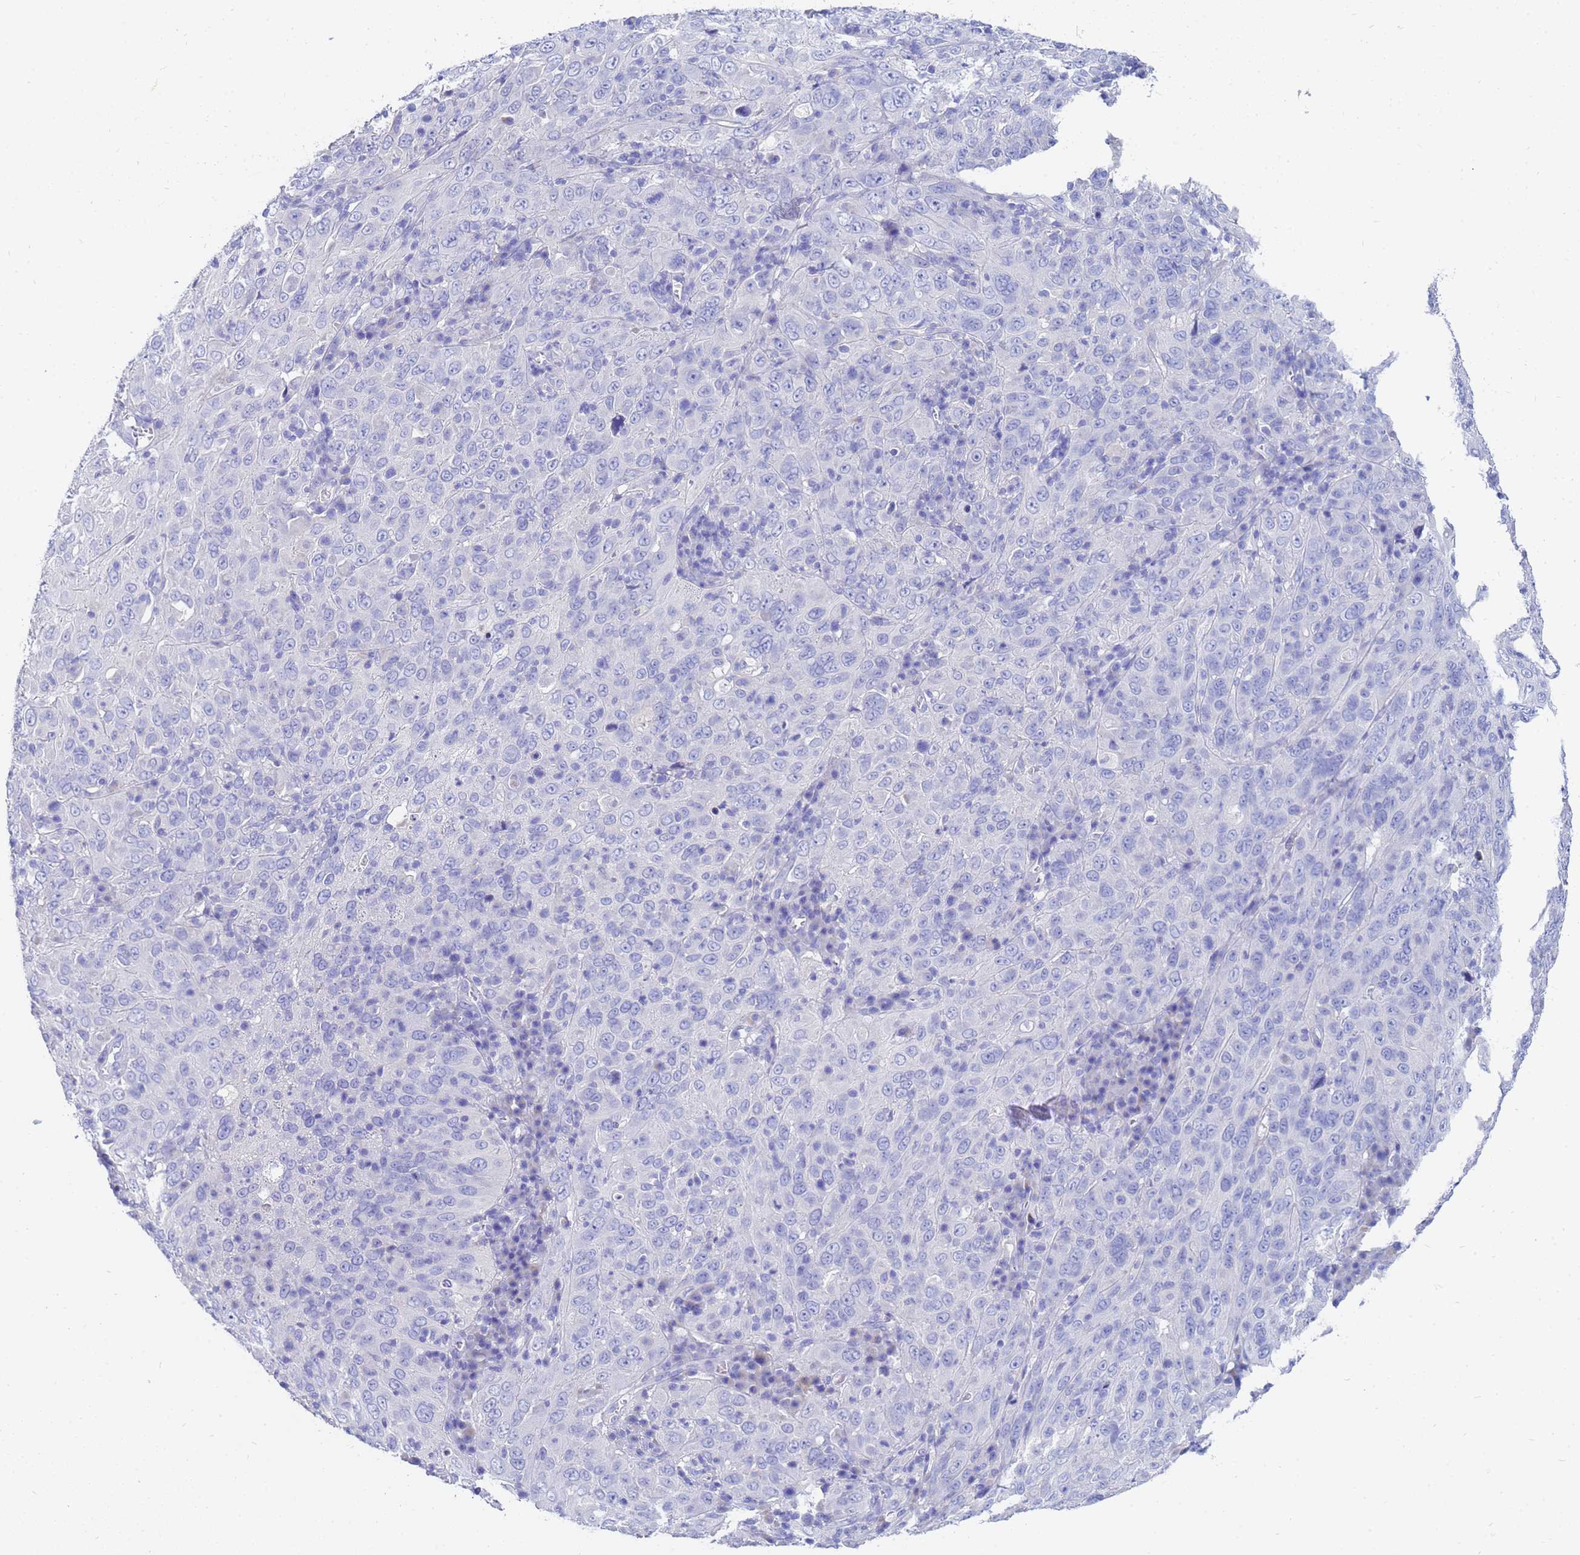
{"staining": {"intensity": "negative", "quantity": "none", "location": "none"}, "tissue": "cervical cancer", "cell_type": "Tumor cells", "image_type": "cancer", "snomed": [{"axis": "morphology", "description": "Squamous cell carcinoma, NOS"}, {"axis": "topography", "description": "Cervix"}], "caption": "A histopathology image of cervical squamous cell carcinoma stained for a protein shows no brown staining in tumor cells.", "gene": "C2orf72", "patient": {"sex": "female", "age": 46}}